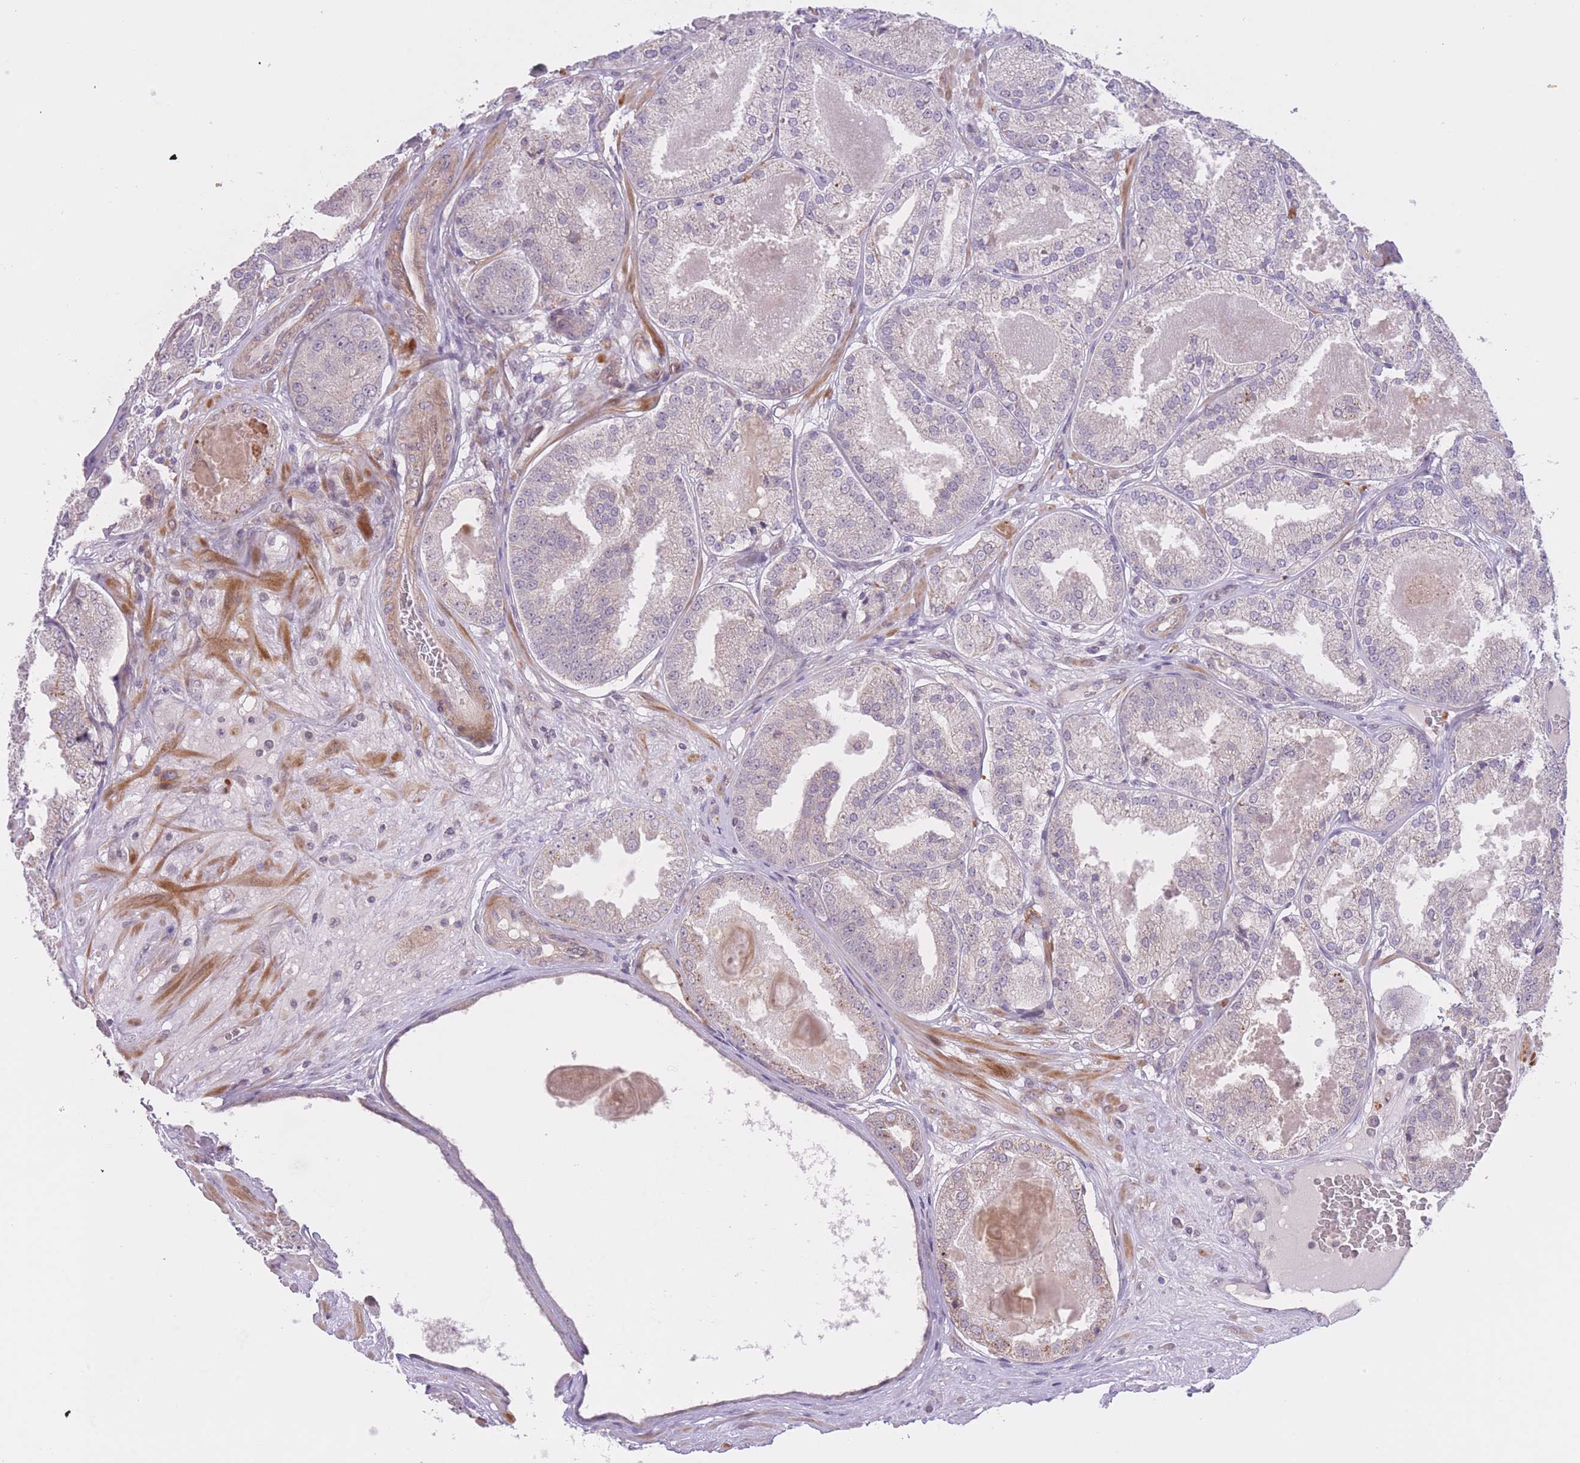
{"staining": {"intensity": "negative", "quantity": "none", "location": "none"}, "tissue": "prostate cancer", "cell_type": "Tumor cells", "image_type": "cancer", "snomed": [{"axis": "morphology", "description": "Adenocarcinoma, High grade"}, {"axis": "topography", "description": "Prostate"}], "caption": "The photomicrograph demonstrates no significant staining in tumor cells of prostate high-grade adenocarcinoma.", "gene": "FUT5", "patient": {"sex": "male", "age": 63}}